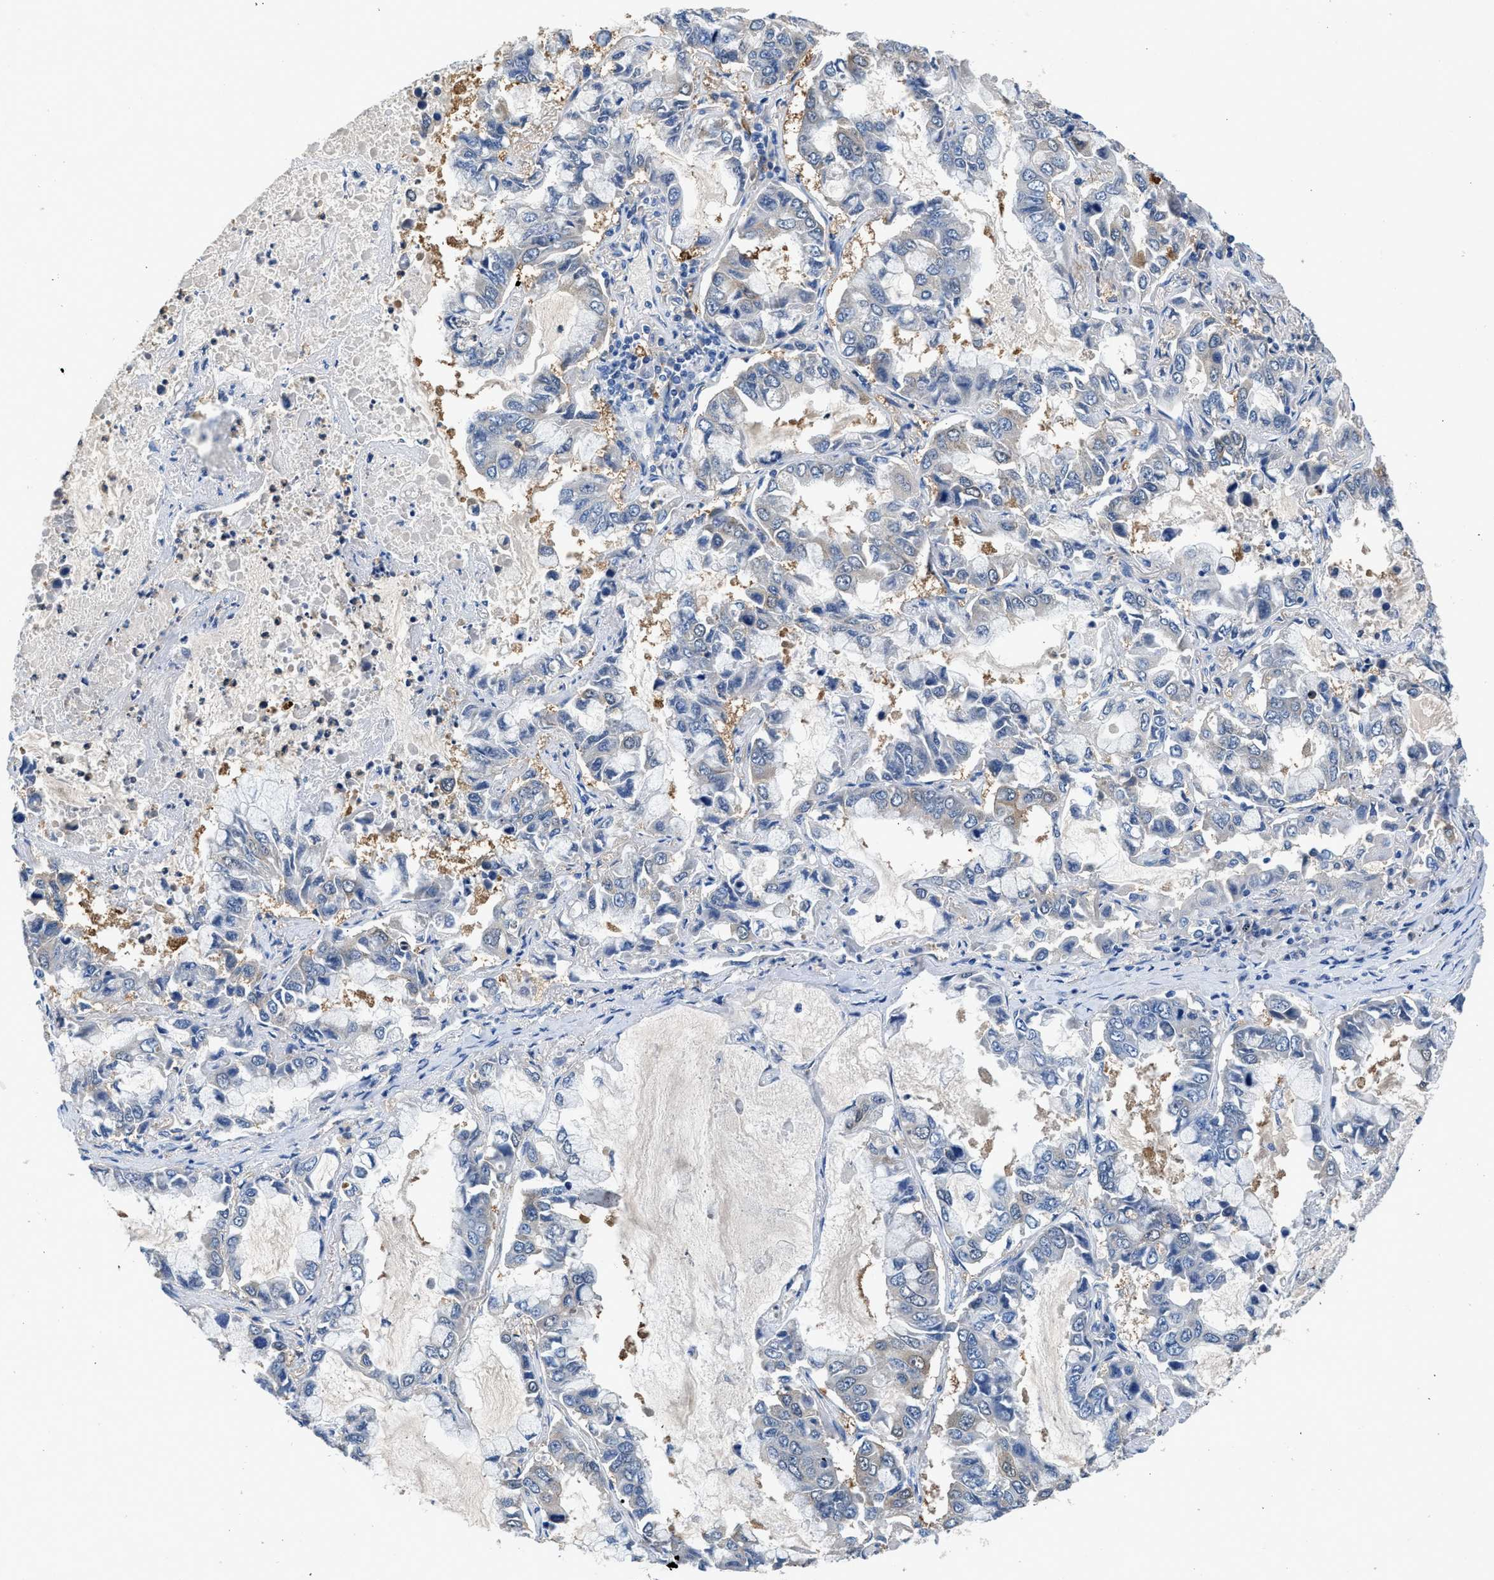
{"staining": {"intensity": "negative", "quantity": "none", "location": "none"}, "tissue": "lung cancer", "cell_type": "Tumor cells", "image_type": "cancer", "snomed": [{"axis": "morphology", "description": "Adenocarcinoma, NOS"}, {"axis": "topography", "description": "Lung"}], "caption": "Tumor cells are negative for brown protein staining in lung adenocarcinoma. (DAB IHC with hematoxylin counter stain).", "gene": "FADS6", "patient": {"sex": "male", "age": 64}}